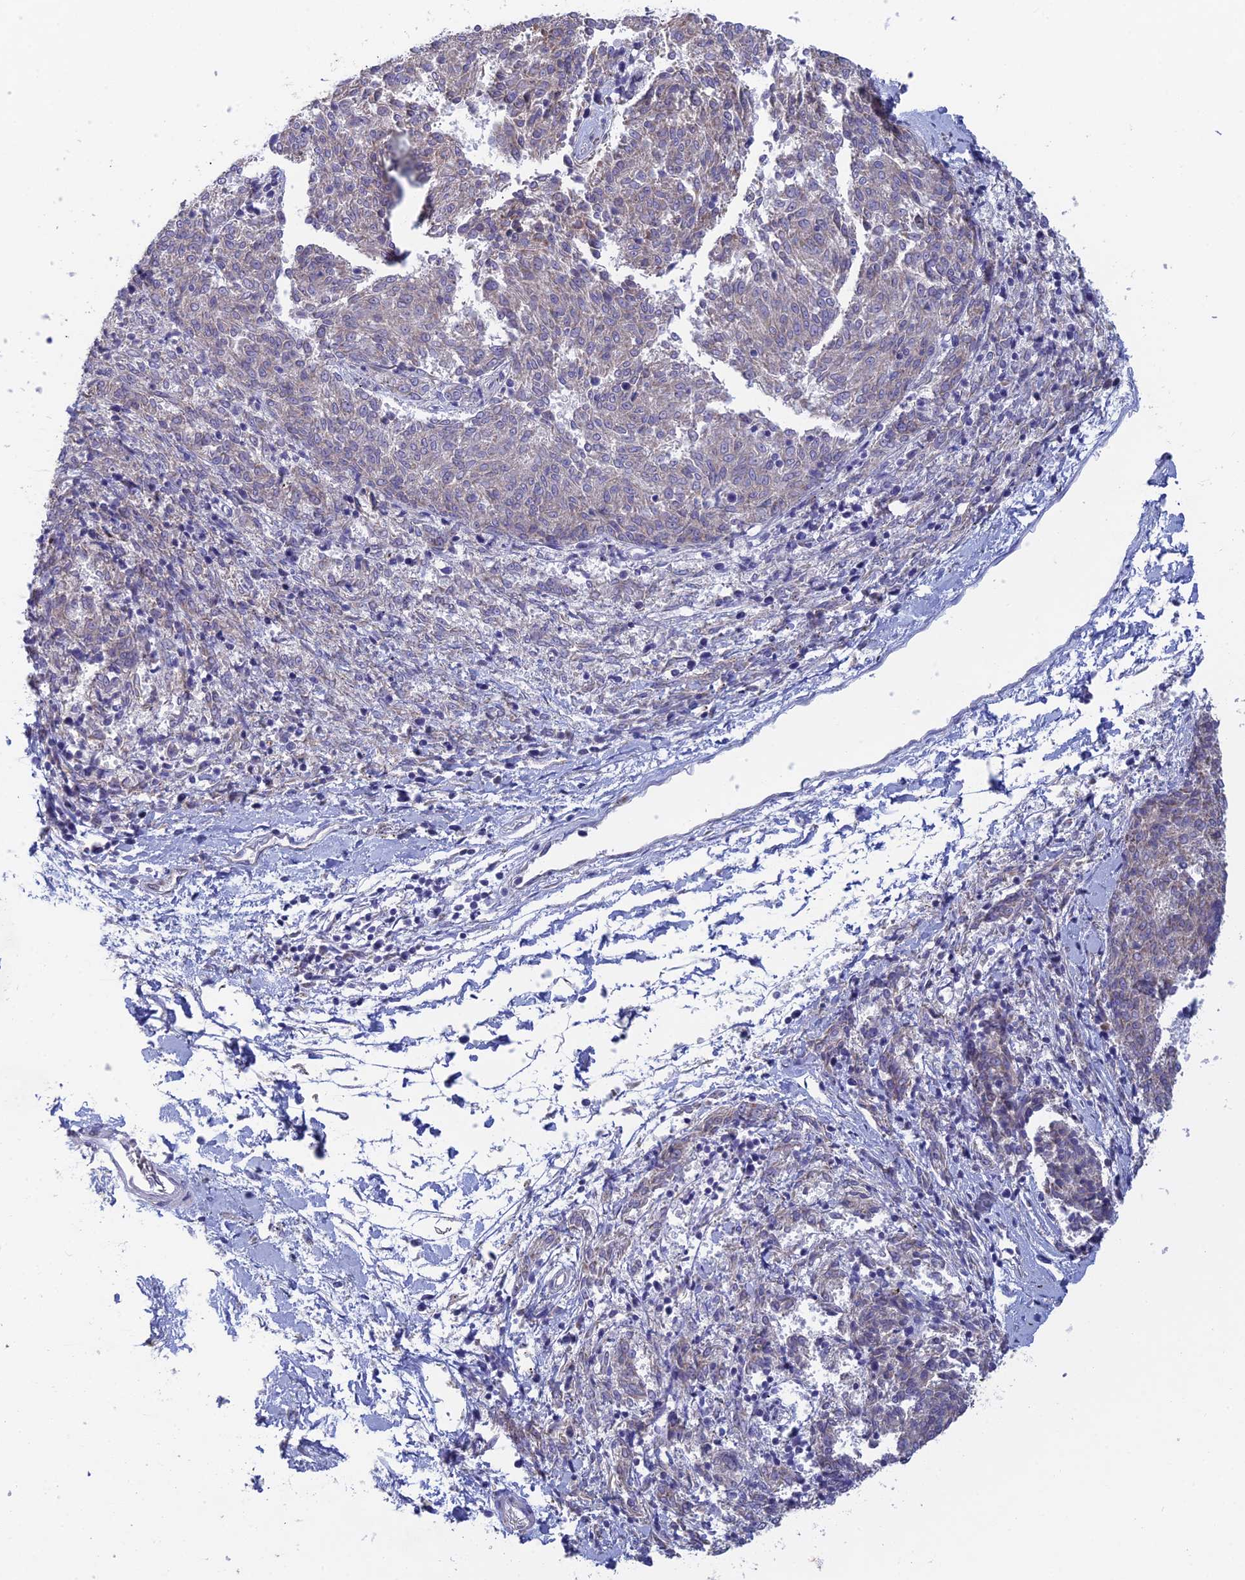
{"staining": {"intensity": "negative", "quantity": "none", "location": "none"}, "tissue": "melanoma", "cell_type": "Tumor cells", "image_type": "cancer", "snomed": [{"axis": "morphology", "description": "Malignant melanoma, NOS"}, {"axis": "topography", "description": "Skin"}], "caption": "Micrograph shows no protein expression in tumor cells of melanoma tissue.", "gene": "GIPC1", "patient": {"sex": "female", "age": 72}}